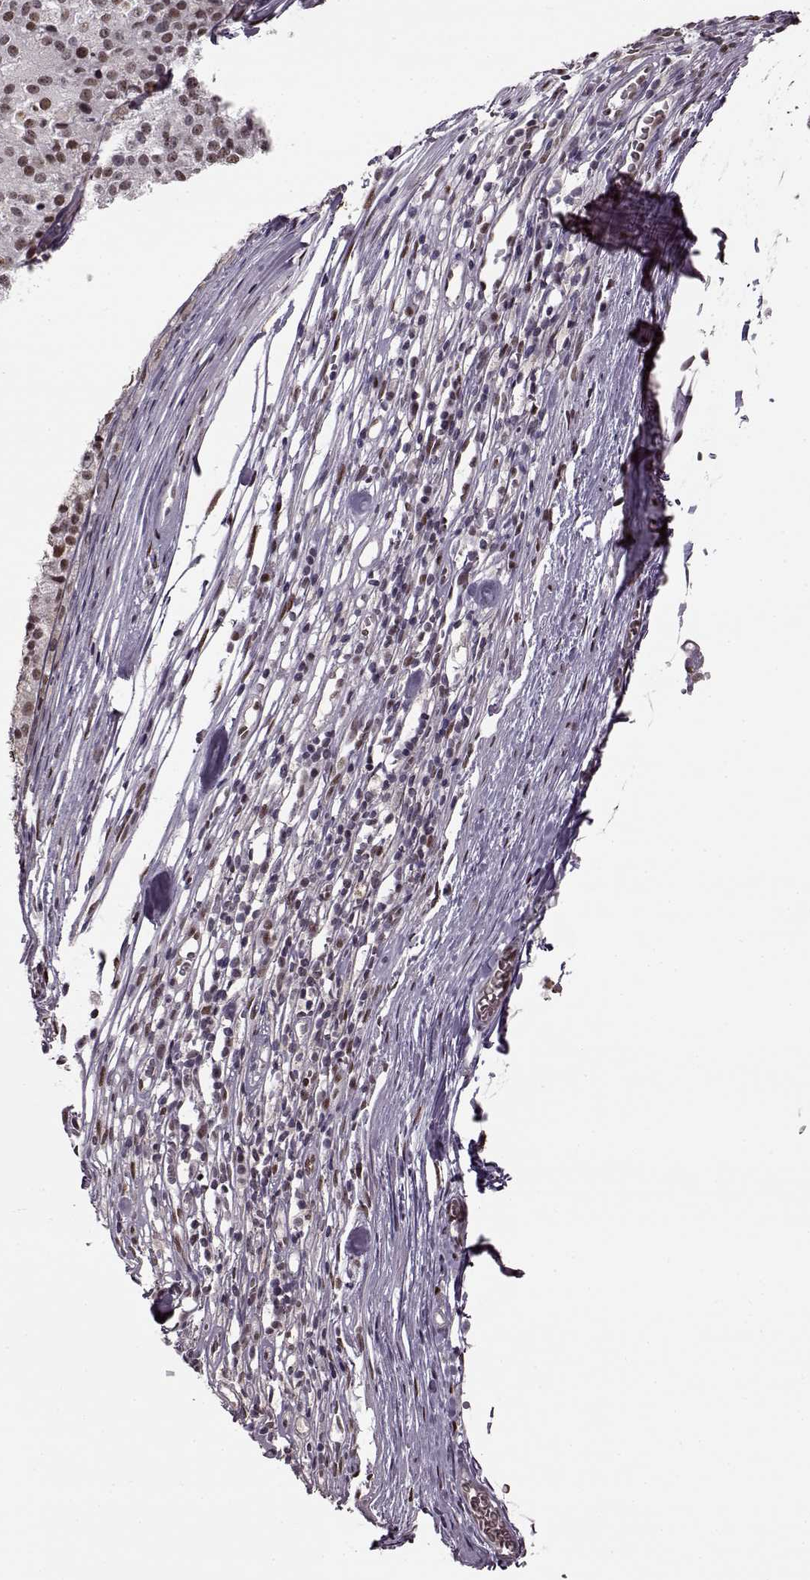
{"staining": {"intensity": "moderate", "quantity": ">75%", "location": "nuclear"}, "tissue": "melanoma", "cell_type": "Tumor cells", "image_type": "cancer", "snomed": [{"axis": "morphology", "description": "Malignant melanoma, Metastatic site"}, {"axis": "topography", "description": "Lymph node"}], "caption": "This photomicrograph shows melanoma stained with immunohistochemistry (IHC) to label a protein in brown. The nuclear of tumor cells show moderate positivity for the protein. Nuclei are counter-stained blue.", "gene": "FTO", "patient": {"sex": "female", "age": 64}}